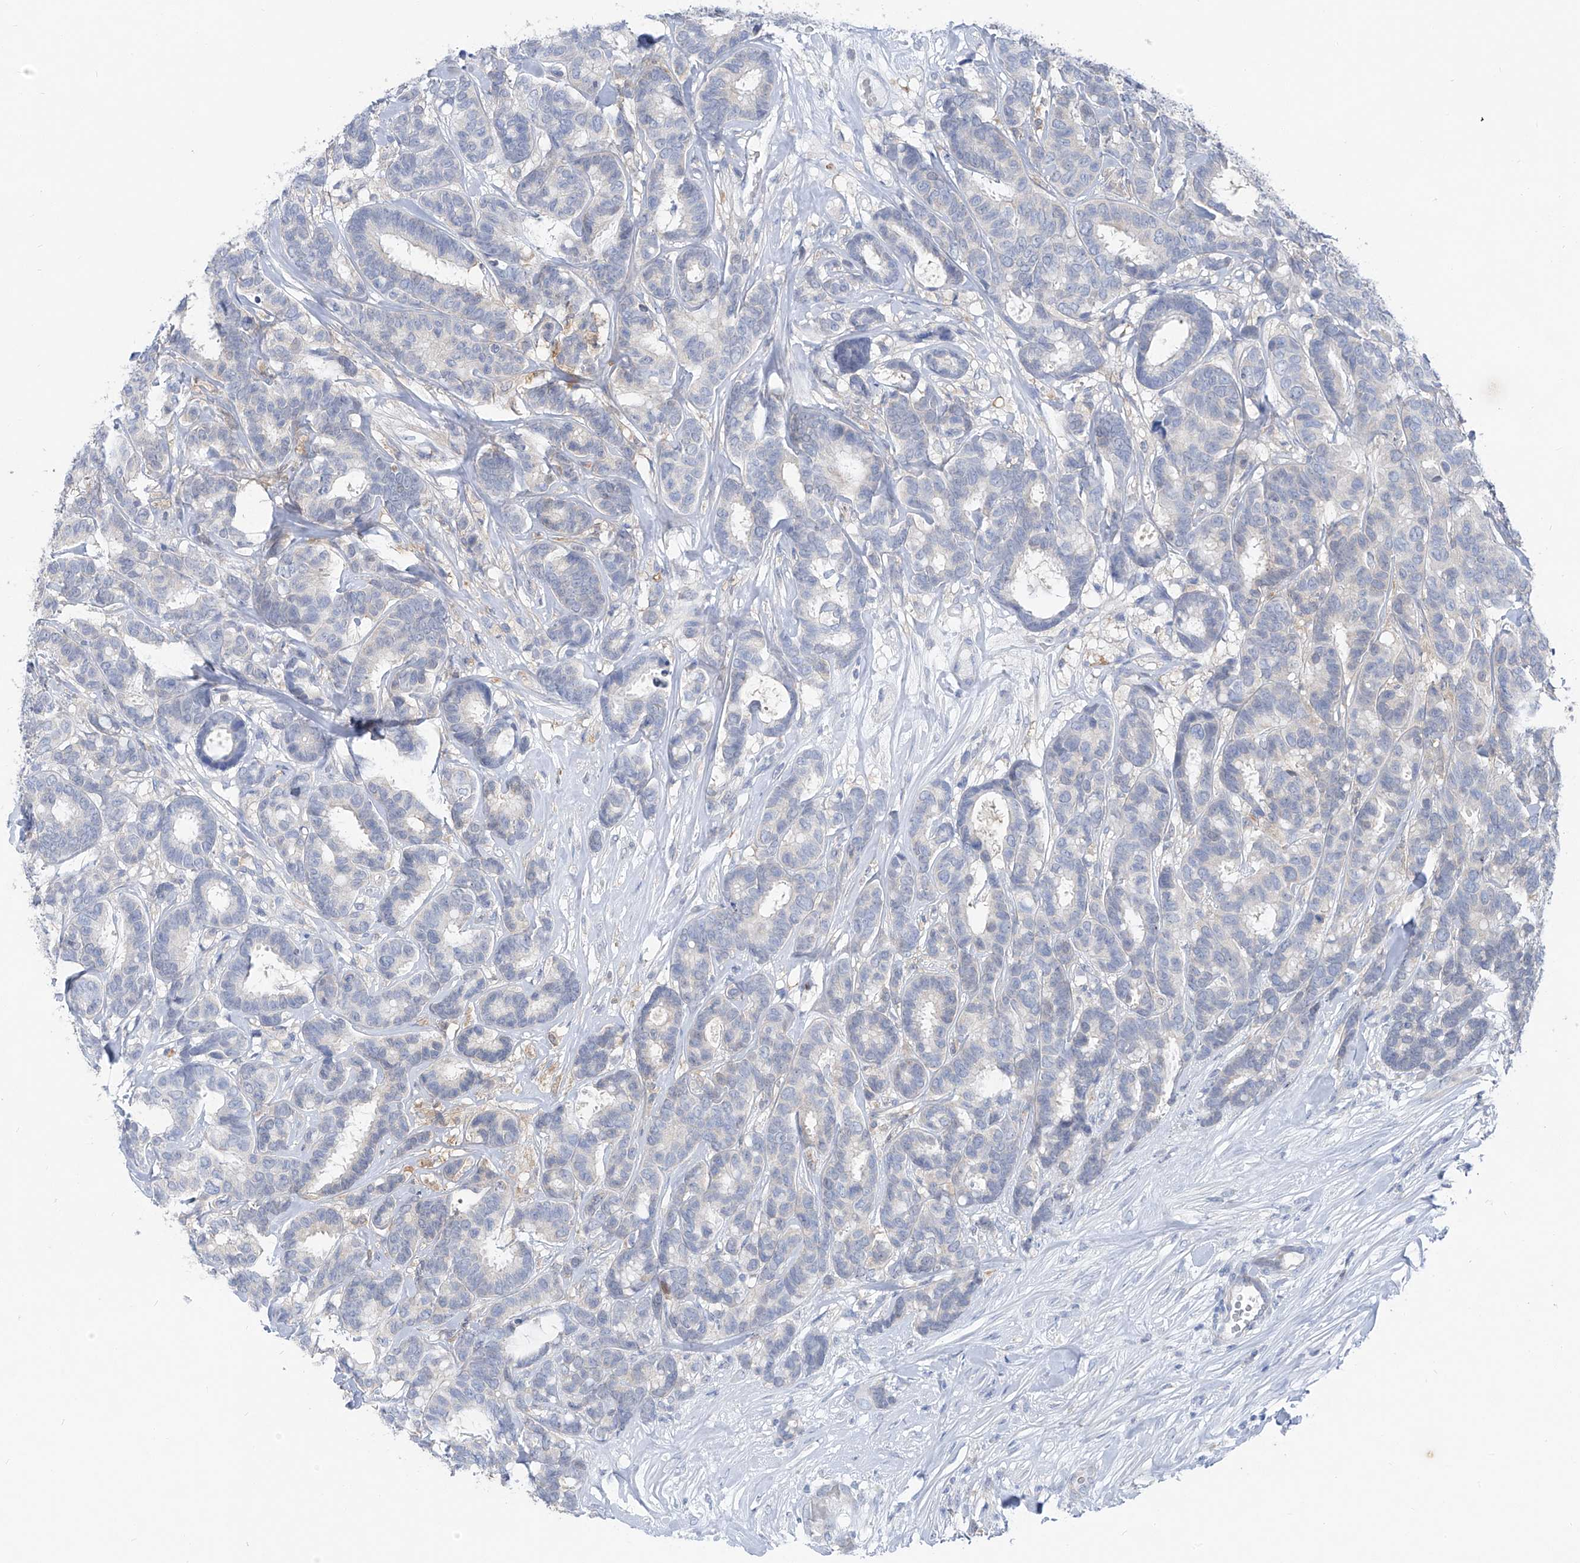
{"staining": {"intensity": "negative", "quantity": "none", "location": "none"}, "tissue": "breast cancer", "cell_type": "Tumor cells", "image_type": "cancer", "snomed": [{"axis": "morphology", "description": "Duct carcinoma"}, {"axis": "topography", "description": "Breast"}], "caption": "A high-resolution micrograph shows immunohistochemistry staining of breast cancer, which demonstrates no significant staining in tumor cells.", "gene": "UFL1", "patient": {"sex": "female", "age": 87}}